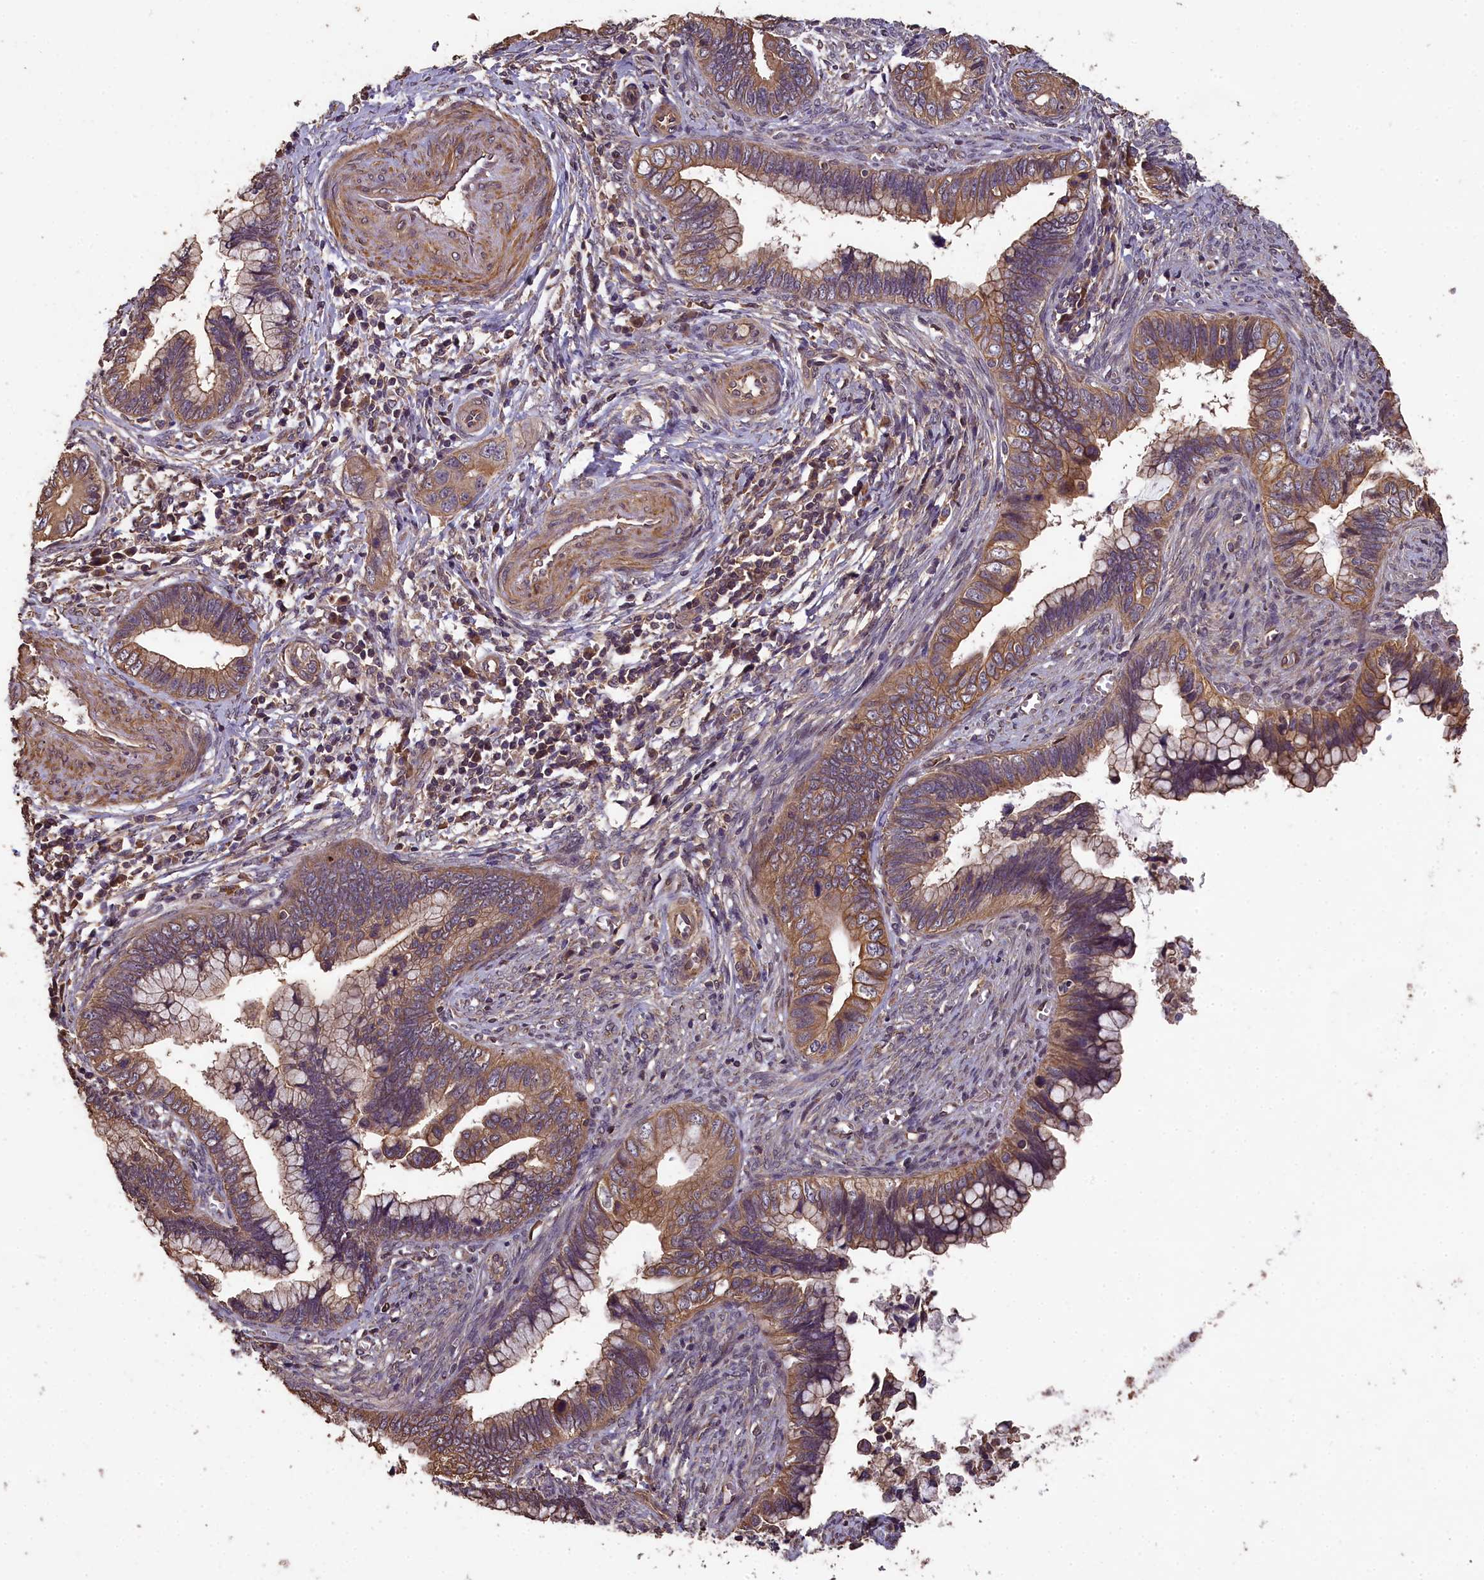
{"staining": {"intensity": "moderate", "quantity": ">75%", "location": "cytoplasmic/membranous"}, "tissue": "cervical cancer", "cell_type": "Tumor cells", "image_type": "cancer", "snomed": [{"axis": "morphology", "description": "Adenocarcinoma, NOS"}, {"axis": "topography", "description": "Cervix"}], "caption": "Cervical cancer was stained to show a protein in brown. There is medium levels of moderate cytoplasmic/membranous expression in about >75% of tumor cells.", "gene": "CHD9", "patient": {"sex": "female", "age": 44}}